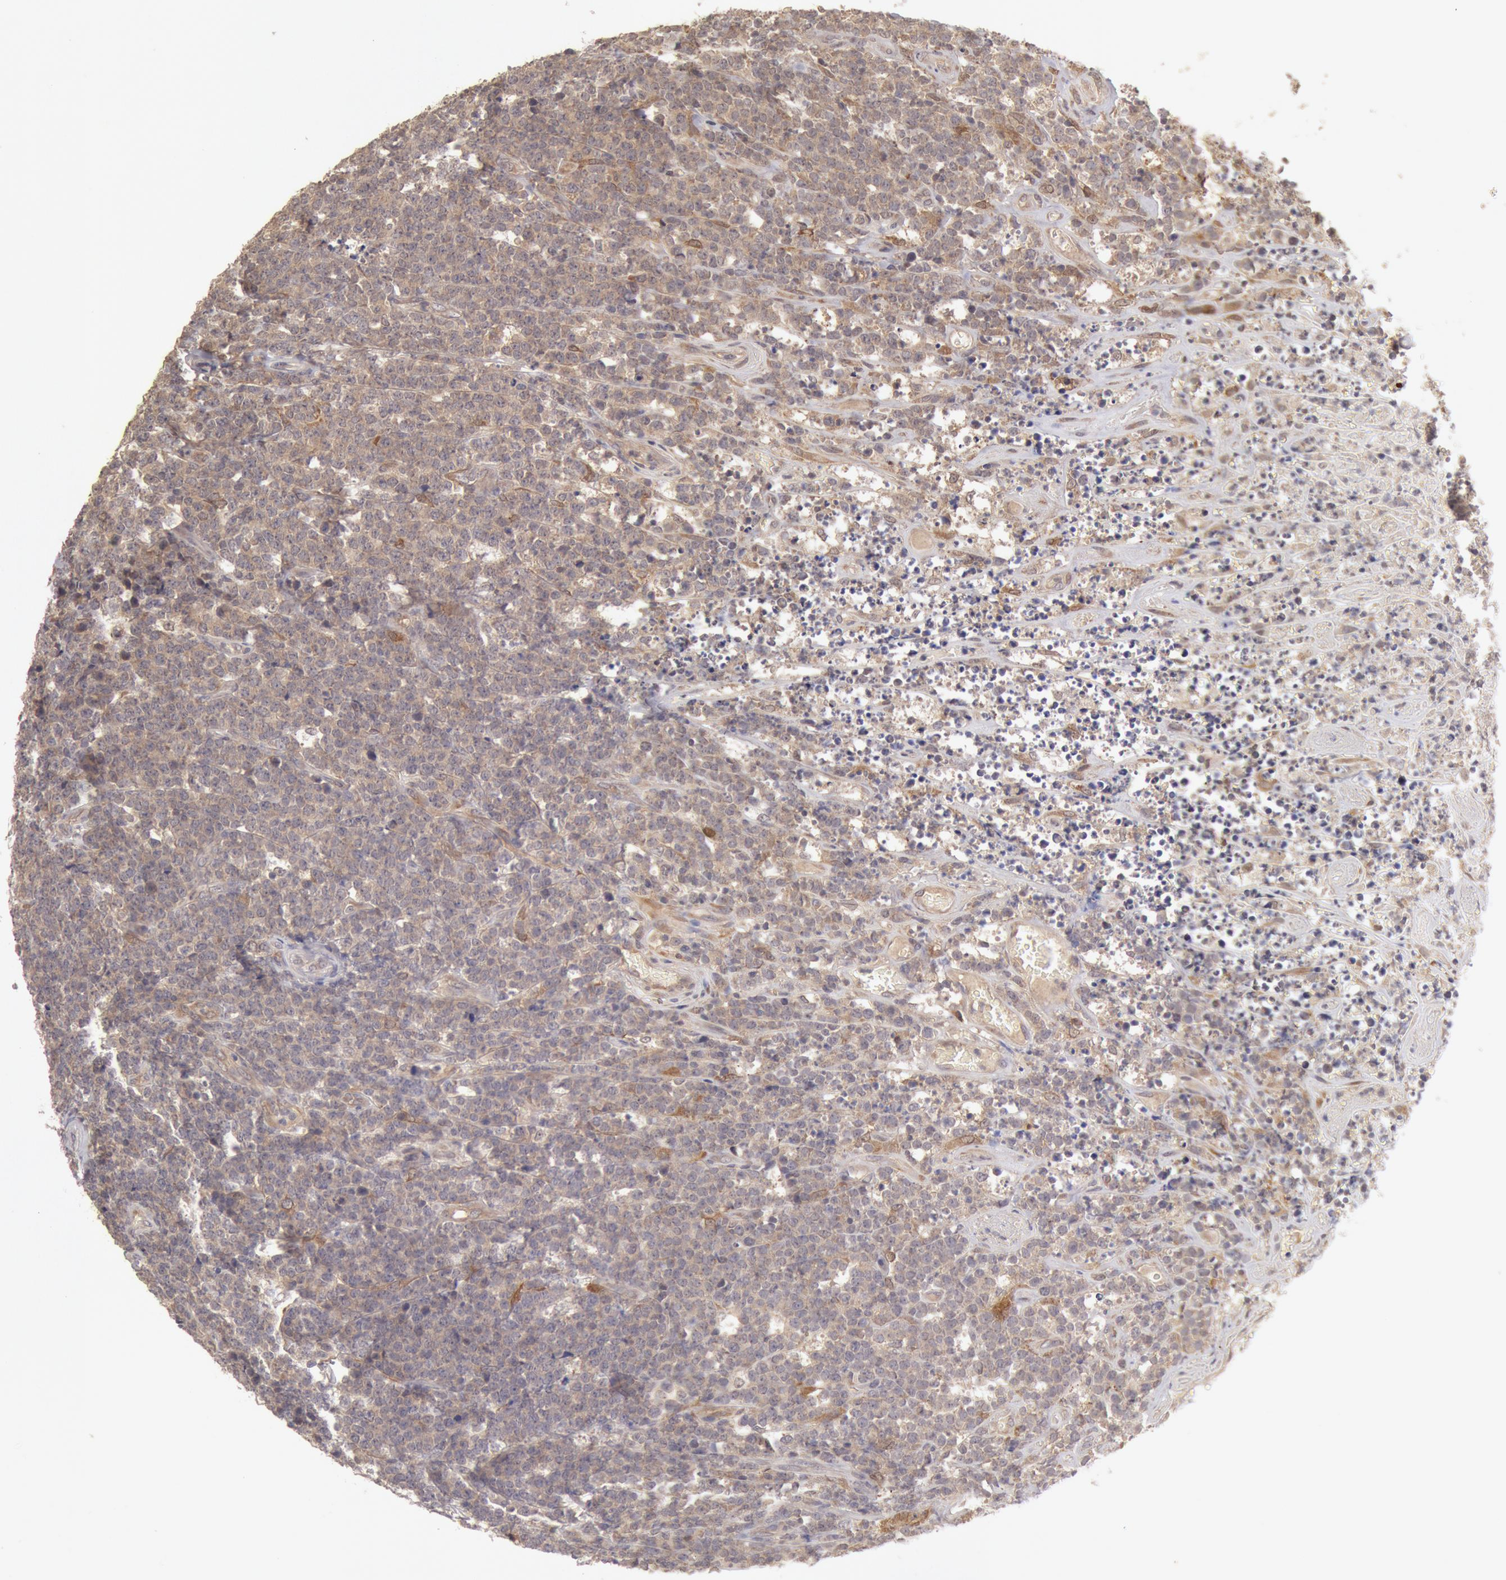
{"staining": {"intensity": "weak", "quantity": ">75%", "location": "cytoplasmic/membranous"}, "tissue": "lymphoma", "cell_type": "Tumor cells", "image_type": "cancer", "snomed": [{"axis": "morphology", "description": "Malignant lymphoma, non-Hodgkin's type, High grade"}, {"axis": "topography", "description": "Small intestine"}, {"axis": "topography", "description": "Colon"}], "caption": "Weak cytoplasmic/membranous expression for a protein is seen in about >75% of tumor cells of lymphoma using IHC.", "gene": "ZFP36L1", "patient": {"sex": "male", "age": 8}}